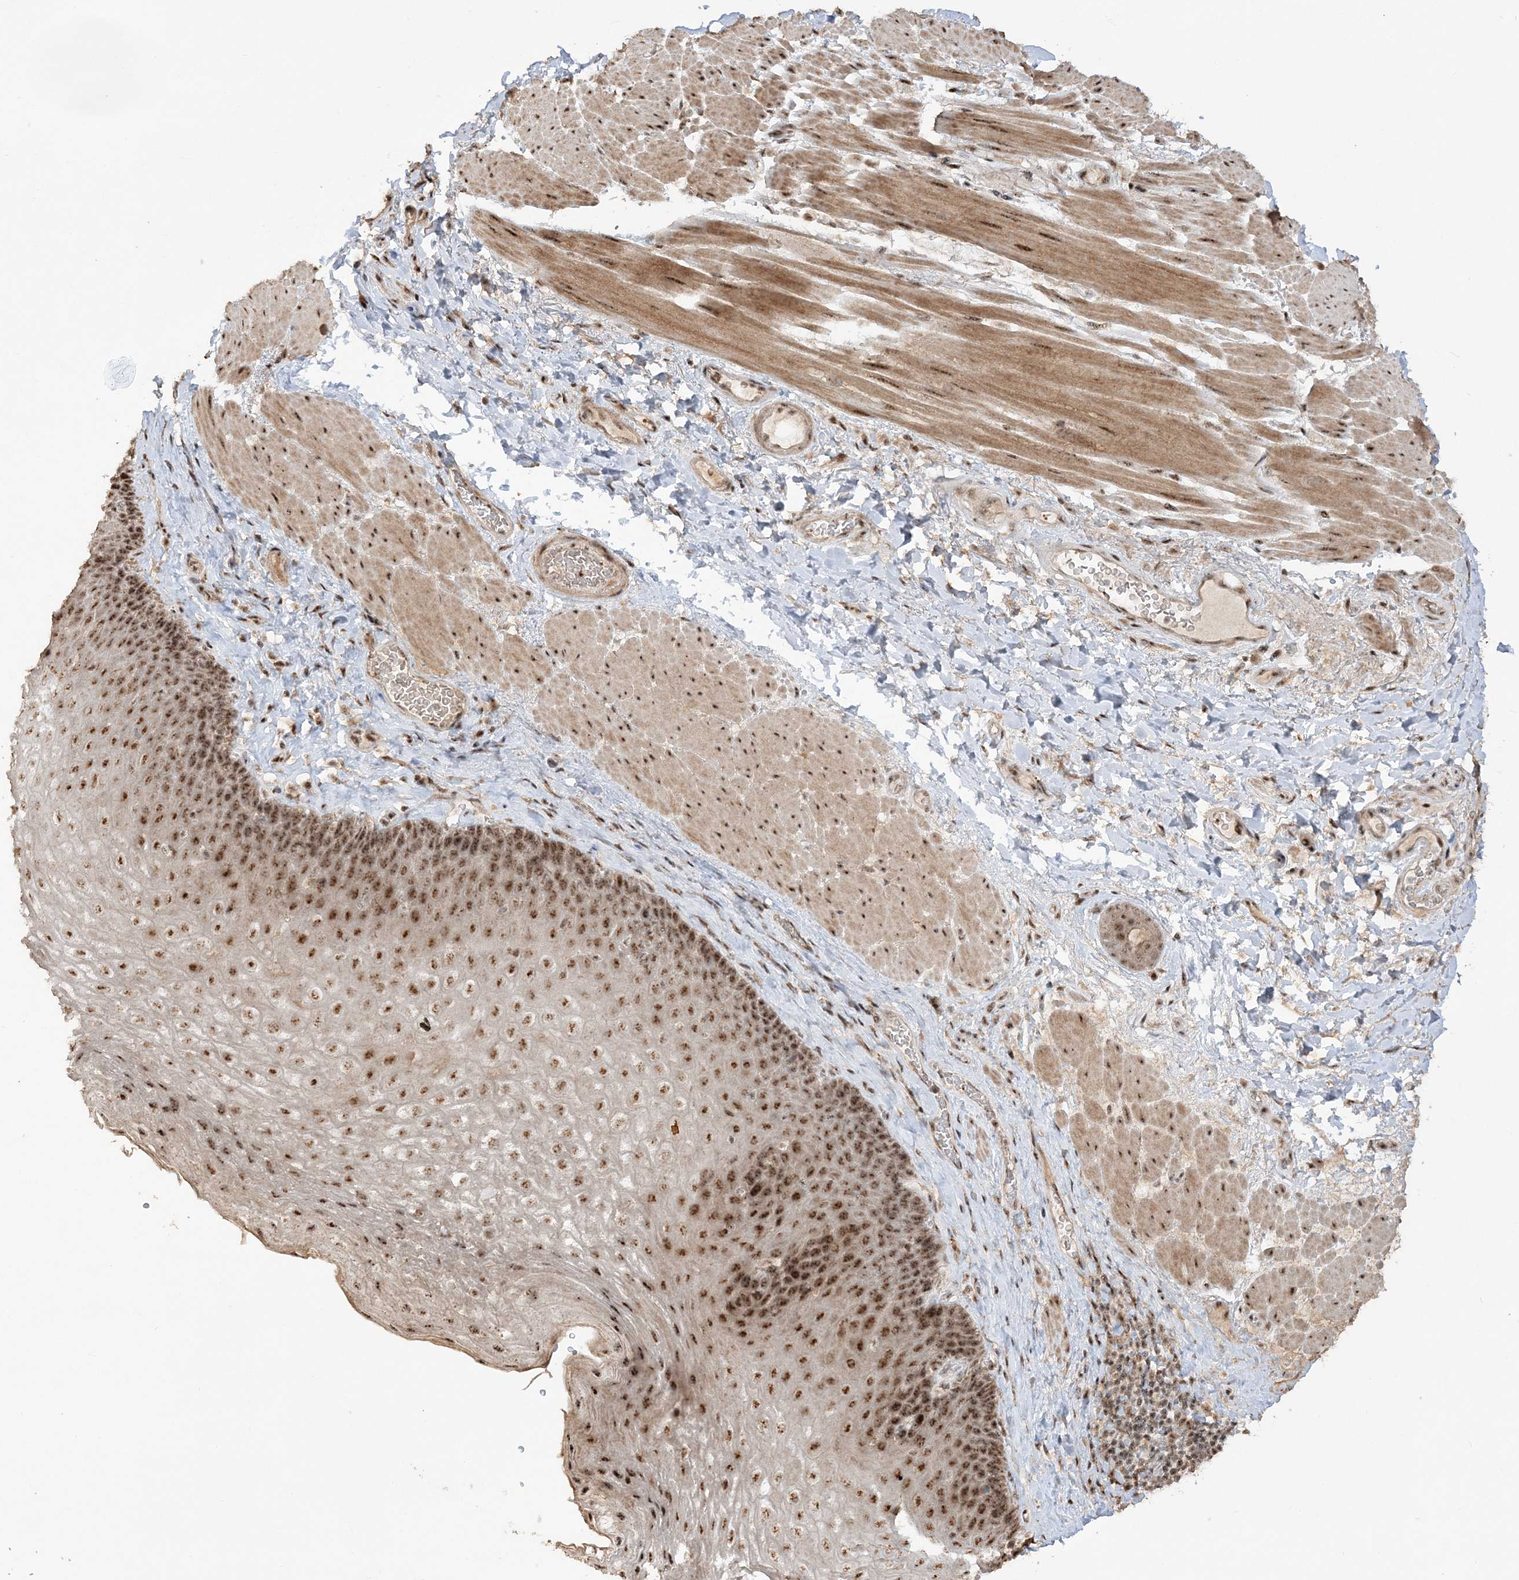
{"staining": {"intensity": "moderate", "quantity": ">75%", "location": "nuclear"}, "tissue": "esophagus", "cell_type": "Squamous epithelial cells", "image_type": "normal", "snomed": [{"axis": "morphology", "description": "Normal tissue, NOS"}, {"axis": "topography", "description": "Esophagus"}], "caption": "Protein staining exhibits moderate nuclear expression in about >75% of squamous epithelial cells in benign esophagus. The staining was performed using DAB (3,3'-diaminobenzidine) to visualize the protein expression in brown, while the nuclei were stained in blue with hematoxylin (Magnification: 20x).", "gene": "POLR3B", "patient": {"sex": "female", "age": 66}}